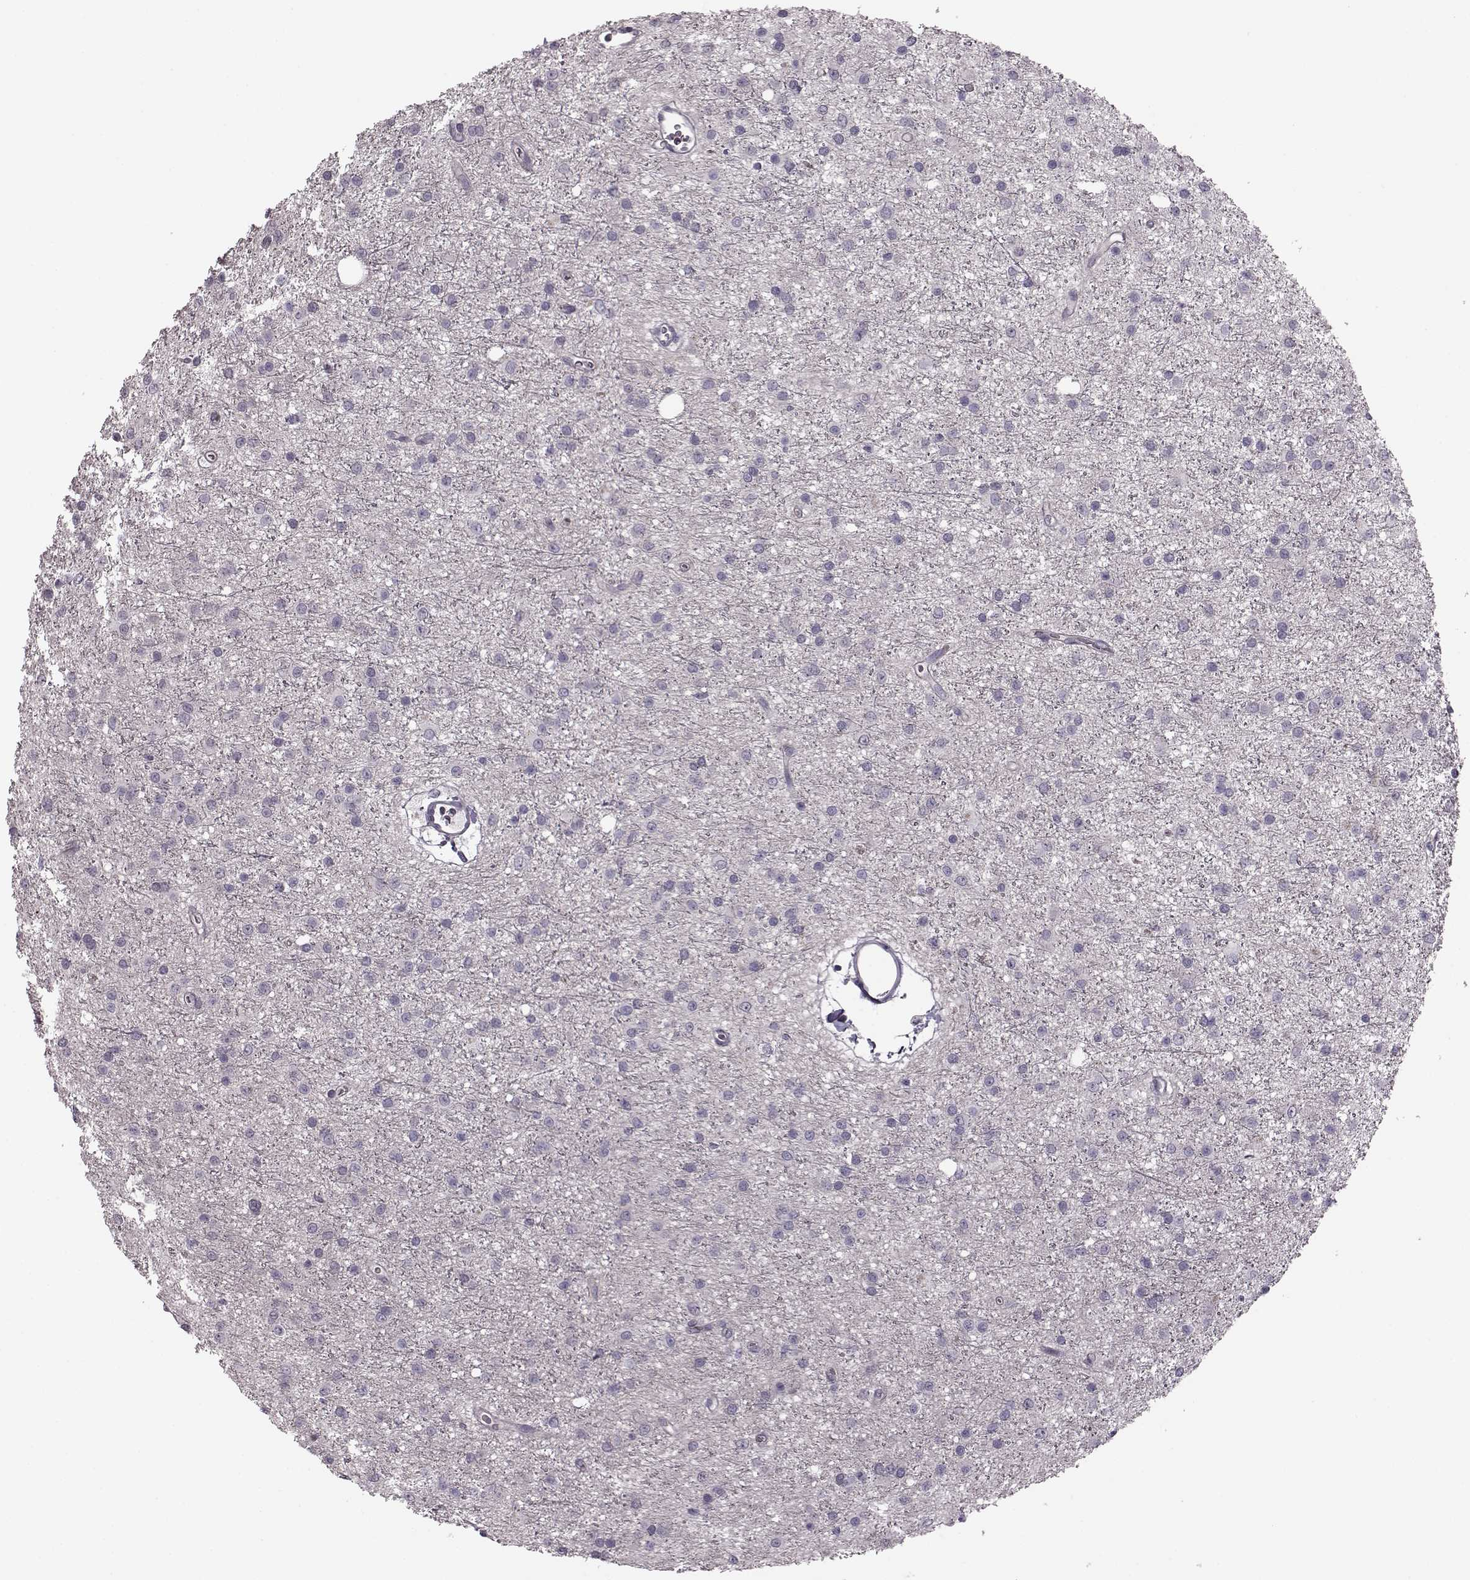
{"staining": {"intensity": "negative", "quantity": "none", "location": "none"}, "tissue": "glioma", "cell_type": "Tumor cells", "image_type": "cancer", "snomed": [{"axis": "morphology", "description": "Glioma, malignant, Low grade"}, {"axis": "topography", "description": "Brain"}], "caption": "Malignant glioma (low-grade) was stained to show a protein in brown. There is no significant staining in tumor cells. Nuclei are stained in blue.", "gene": "SNTG1", "patient": {"sex": "male", "age": 27}}